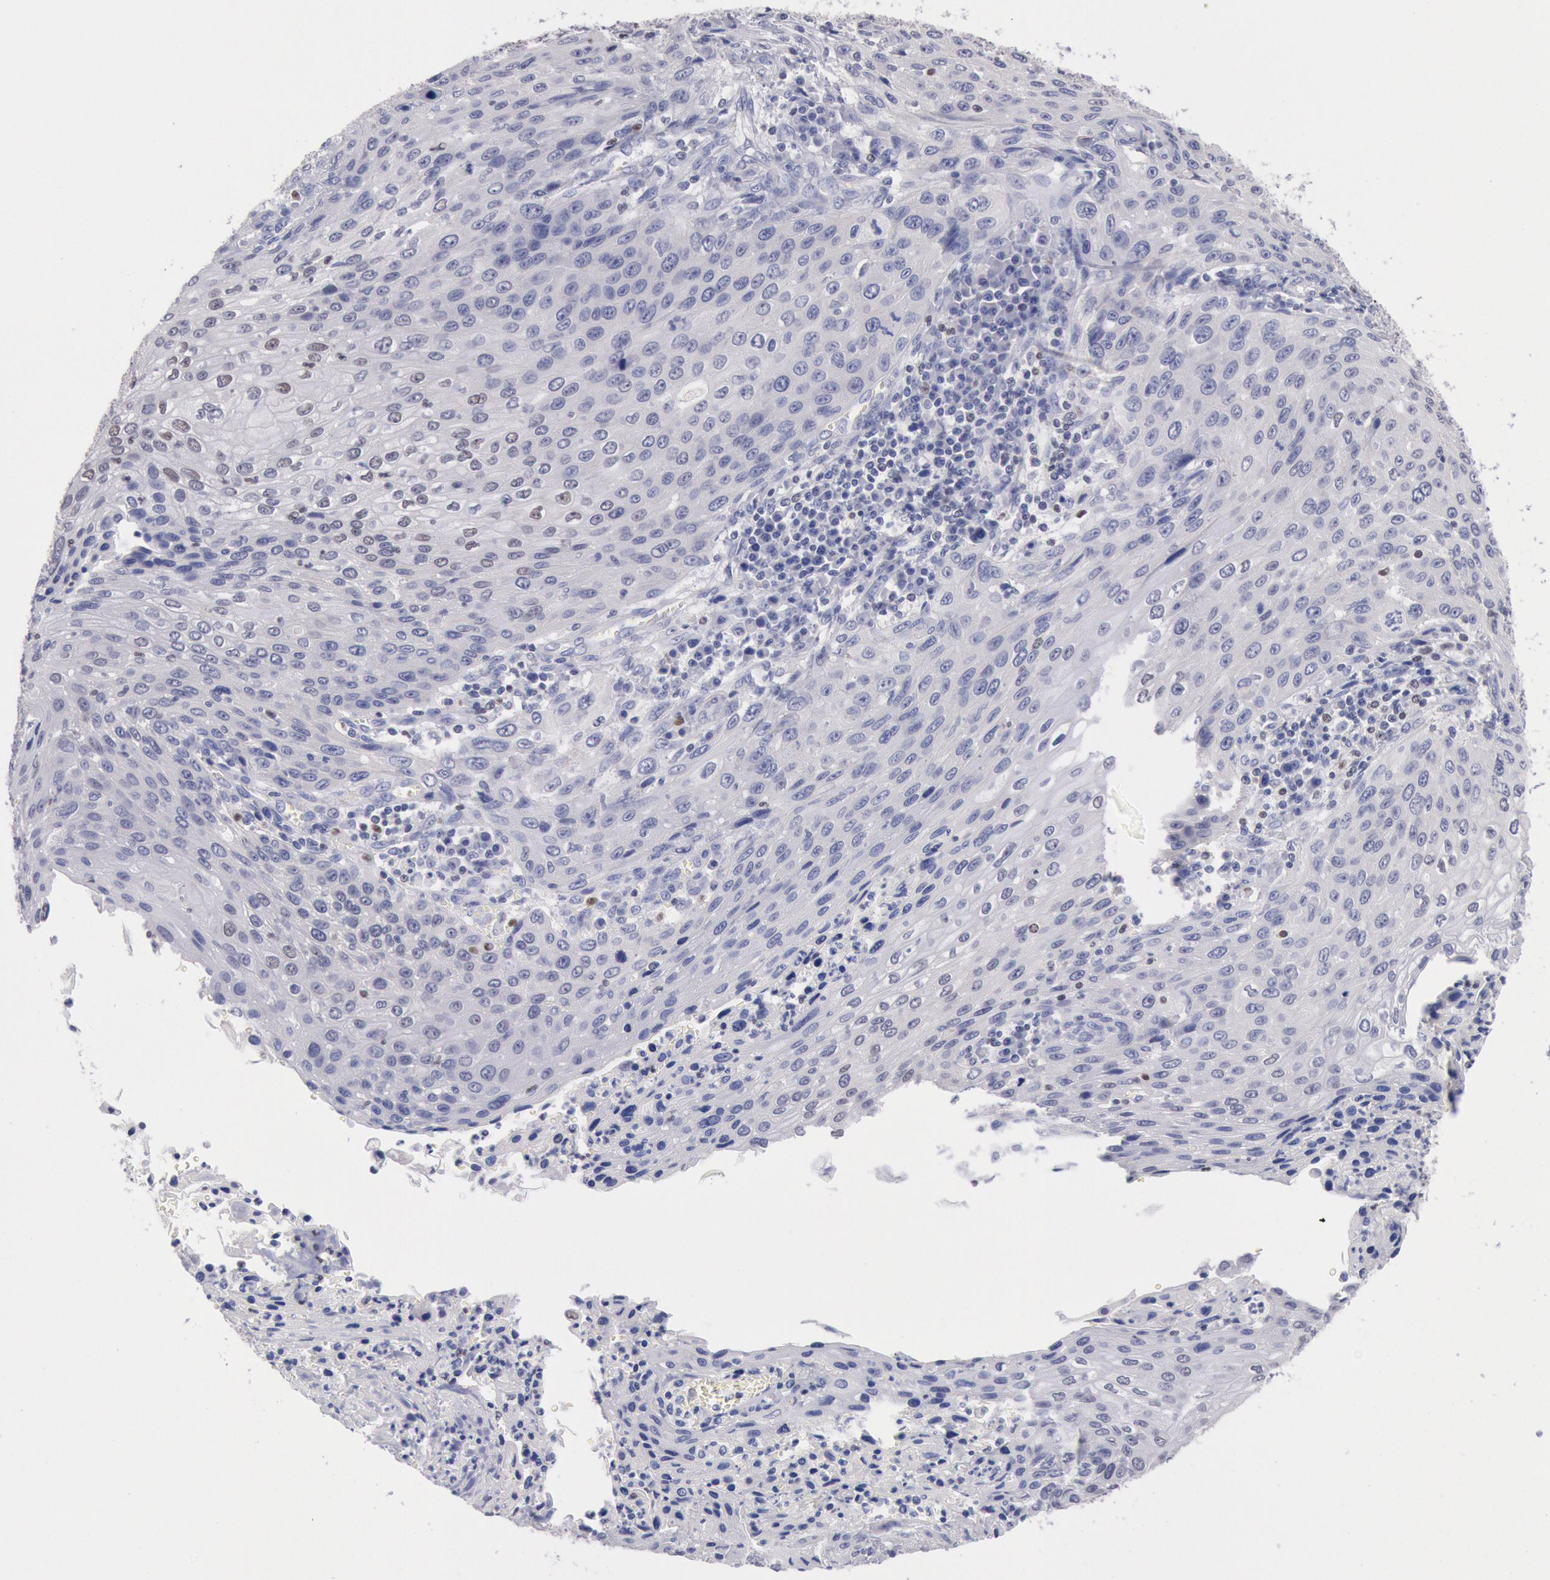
{"staining": {"intensity": "negative", "quantity": "none", "location": "none"}, "tissue": "cervical cancer", "cell_type": "Tumor cells", "image_type": "cancer", "snomed": [{"axis": "morphology", "description": "Squamous cell carcinoma, NOS"}, {"axis": "topography", "description": "Cervix"}], "caption": "Immunohistochemical staining of human cervical squamous cell carcinoma shows no significant positivity in tumor cells. (DAB immunohistochemistry (IHC) visualized using brightfield microscopy, high magnification).", "gene": "RPS6KA5", "patient": {"sex": "female", "age": 32}}